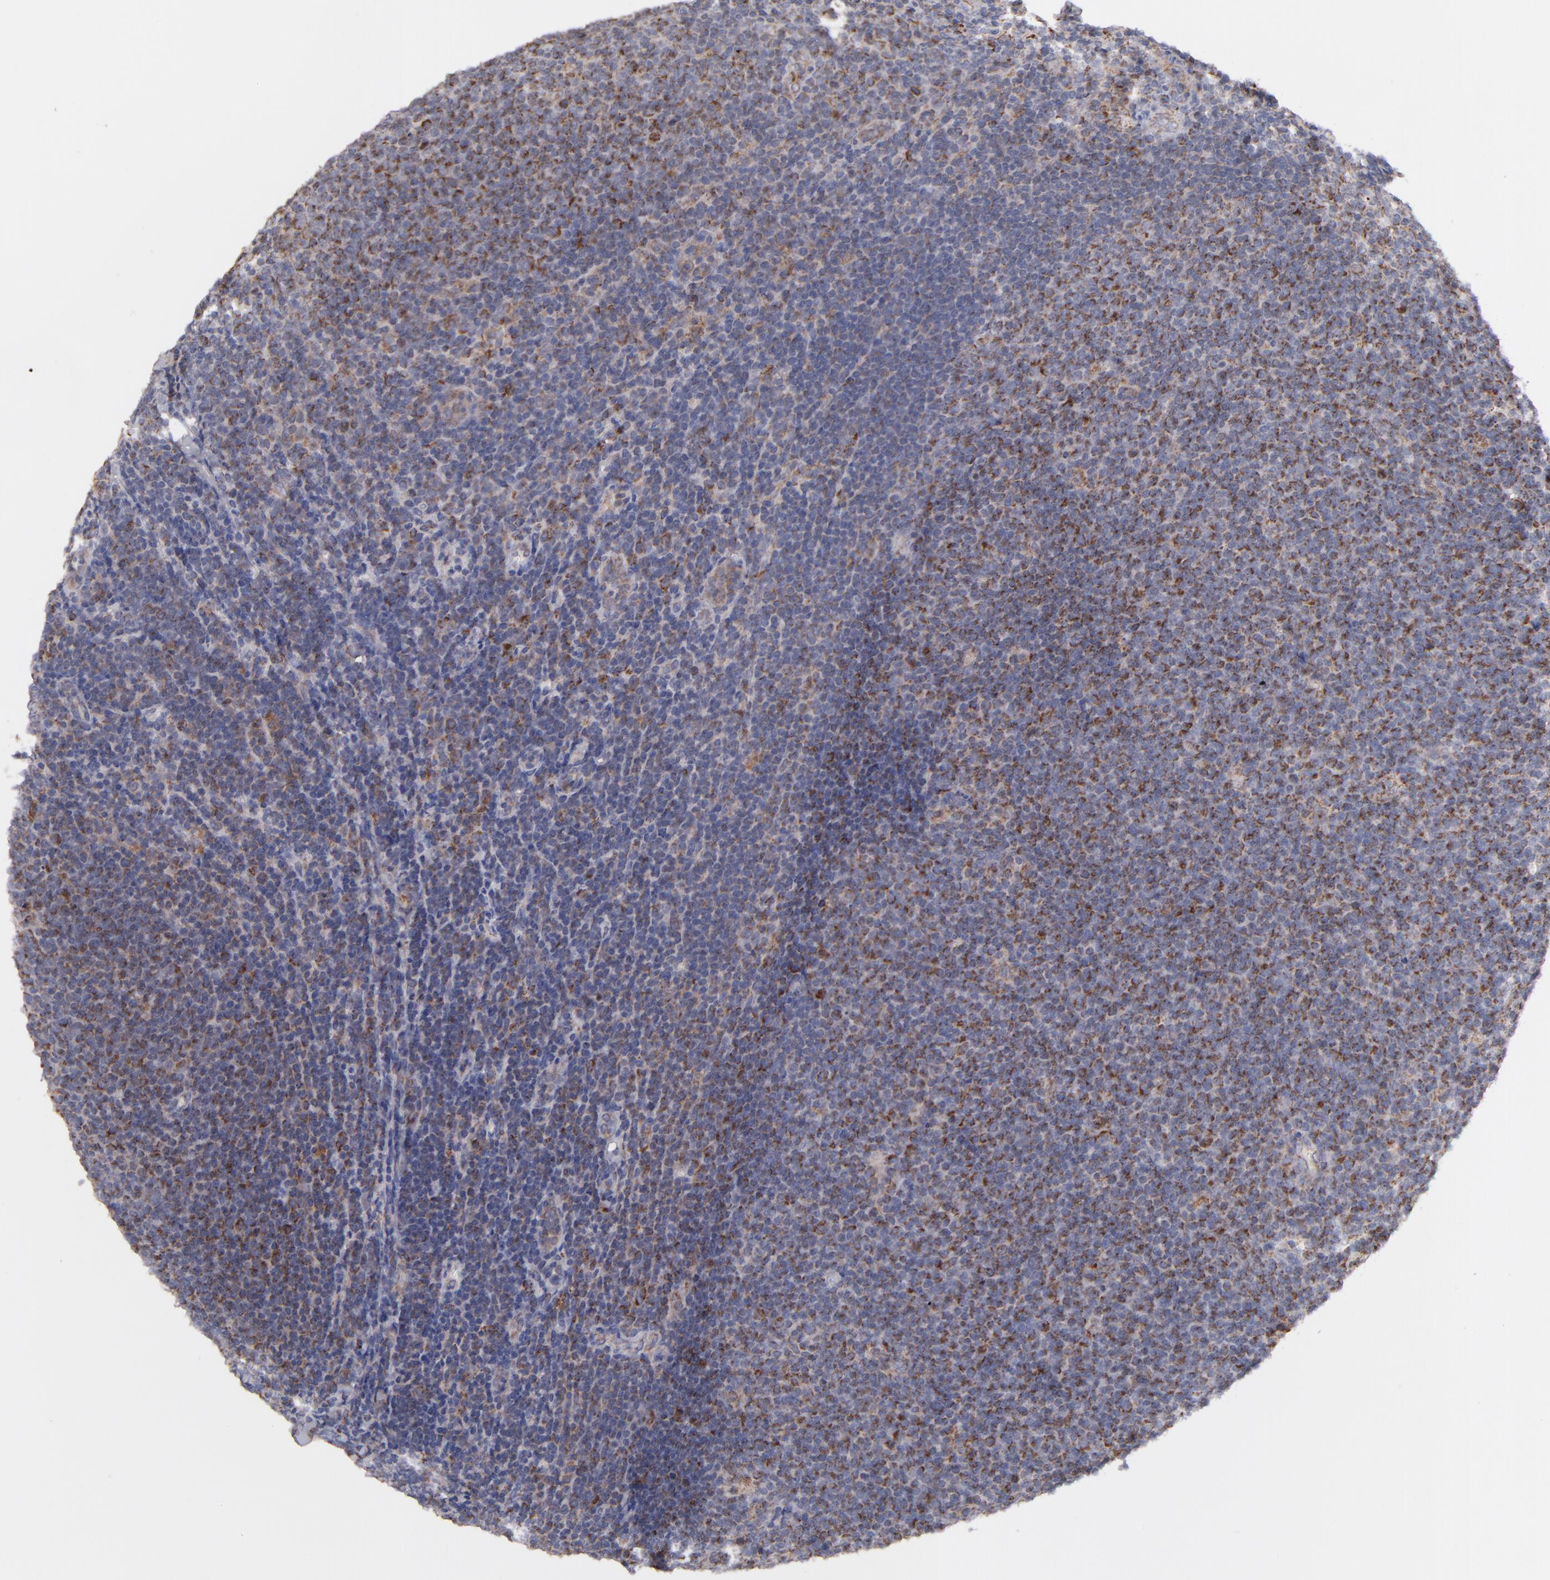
{"staining": {"intensity": "moderate", "quantity": "25%-75%", "location": "cytoplasmic/membranous"}, "tissue": "lymphoma", "cell_type": "Tumor cells", "image_type": "cancer", "snomed": [{"axis": "morphology", "description": "Malignant lymphoma, non-Hodgkin's type, Low grade"}, {"axis": "topography", "description": "Lymph node"}], "caption": "Immunohistochemical staining of lymphoma shows medium levels of moderate cytoplasmic/membranous protein expression in about 25%-75% of tumor cells. The staining is performed using DAB (3,3'-diaminobenzidine) brown chromogen to label protein expression. The nuclei are counter-stained blue using hematoxylin.", "gene": "HCCS", "patient": {"sex": "male", "age": 74}}